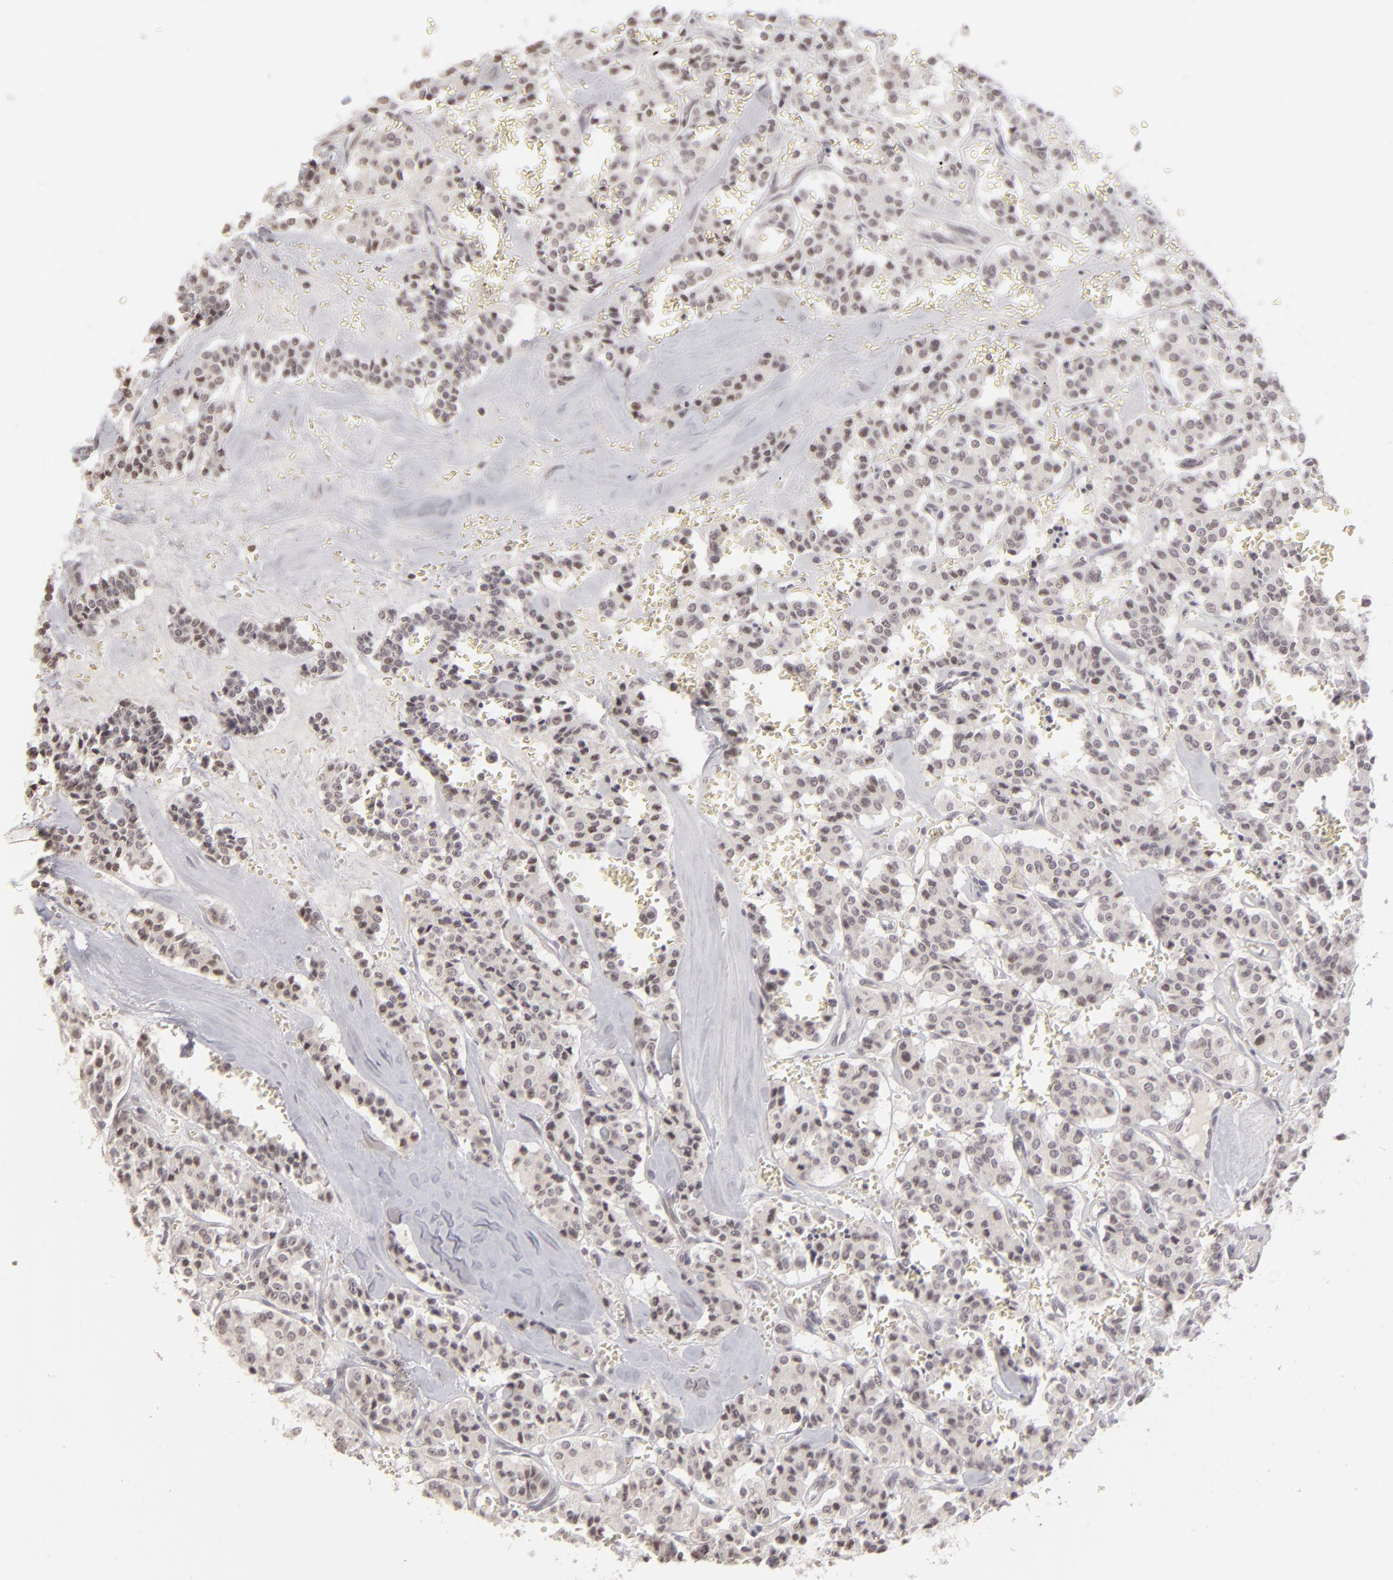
{"staining": {"intensity": "weak", "quantity": ">75%", "location": "nuclear"}, "tissue": "carcinoid", "cell_type": "Tumor cells", "image_type": "cancer", "snomed": [{"axis": "morphology", "description": "Carcinoid, malignant, NOS"}, {"axis": "topography", "description": "Bronchus"}], "caption": "High-magnification brightfield microscopy of malignant carcinoid stained with DAB (brown) and counterstained with hematoxylin (blue). tumor cells exhibit weak nuclear positivity is identified in approximately>75% of cells.", "gene": "CLDN2", "patient": {"sex": "male", "age": 55}}